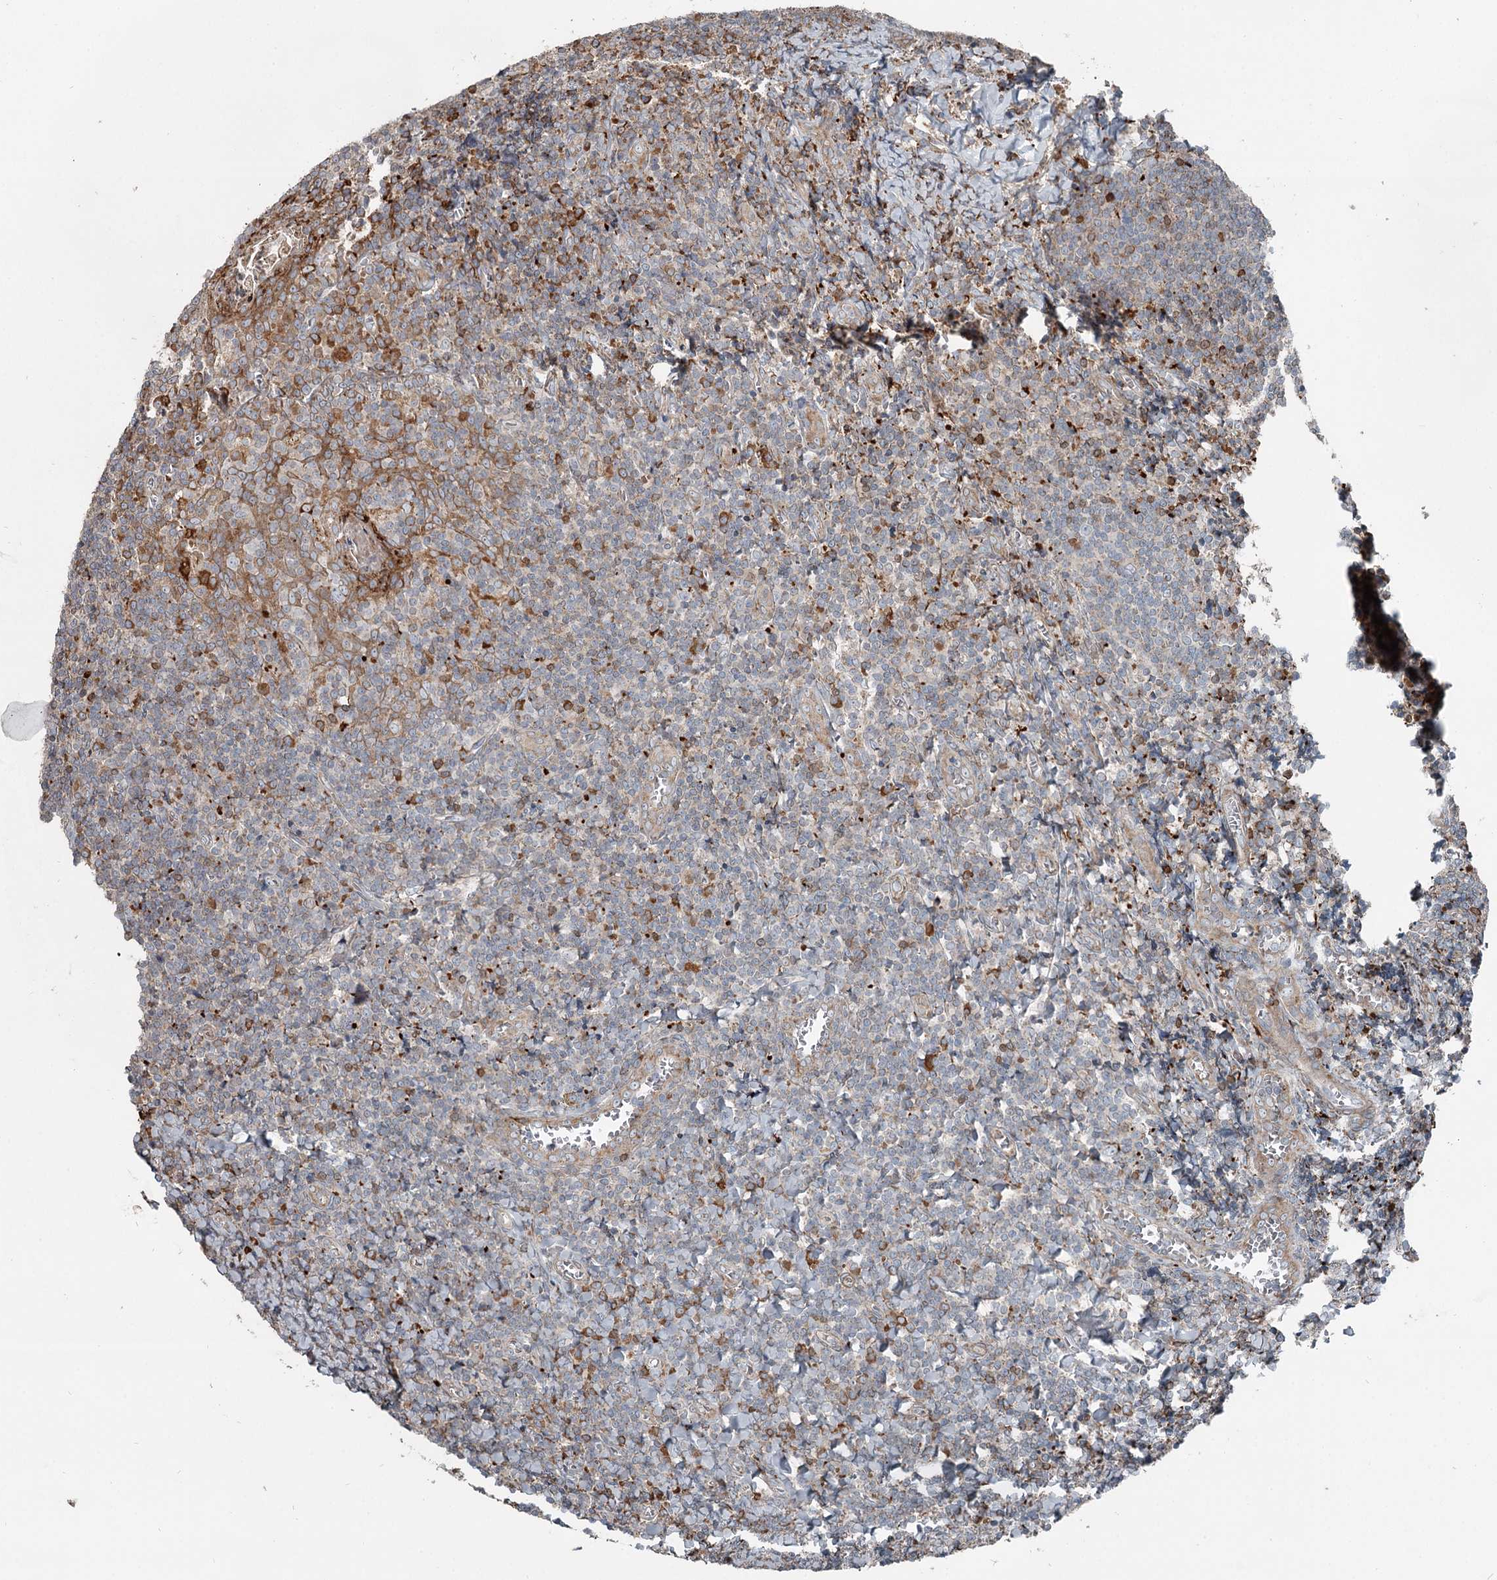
{"staining": {"intensity": "moderate", "quantity": "<25%", "location": "cytoplasmic/membranous"}, "tissue": "tonsil", "cell_type": "Germinal center cells", "image_type": "normal", "snomed": [{"axis": "morphology", "description": "Normal tissue, NOS"}, {"axis": "topography", "description": "Tonsil"}], "caption": "IHC staining of benign tonsil, which exhibits low levels of moderate cytoplasmic/membranous staining in about <25% of germinal center cells indicating moderate cytoplasmic/membranous protein expression. The staining was performed using DAB (3,3'-diaminobenzidine) (brown) for protein detection and nuclei were counterstained in hematoxylin (blue).", "gene": "RASSF8", "patient": {"sex": "male", "age": 27}}